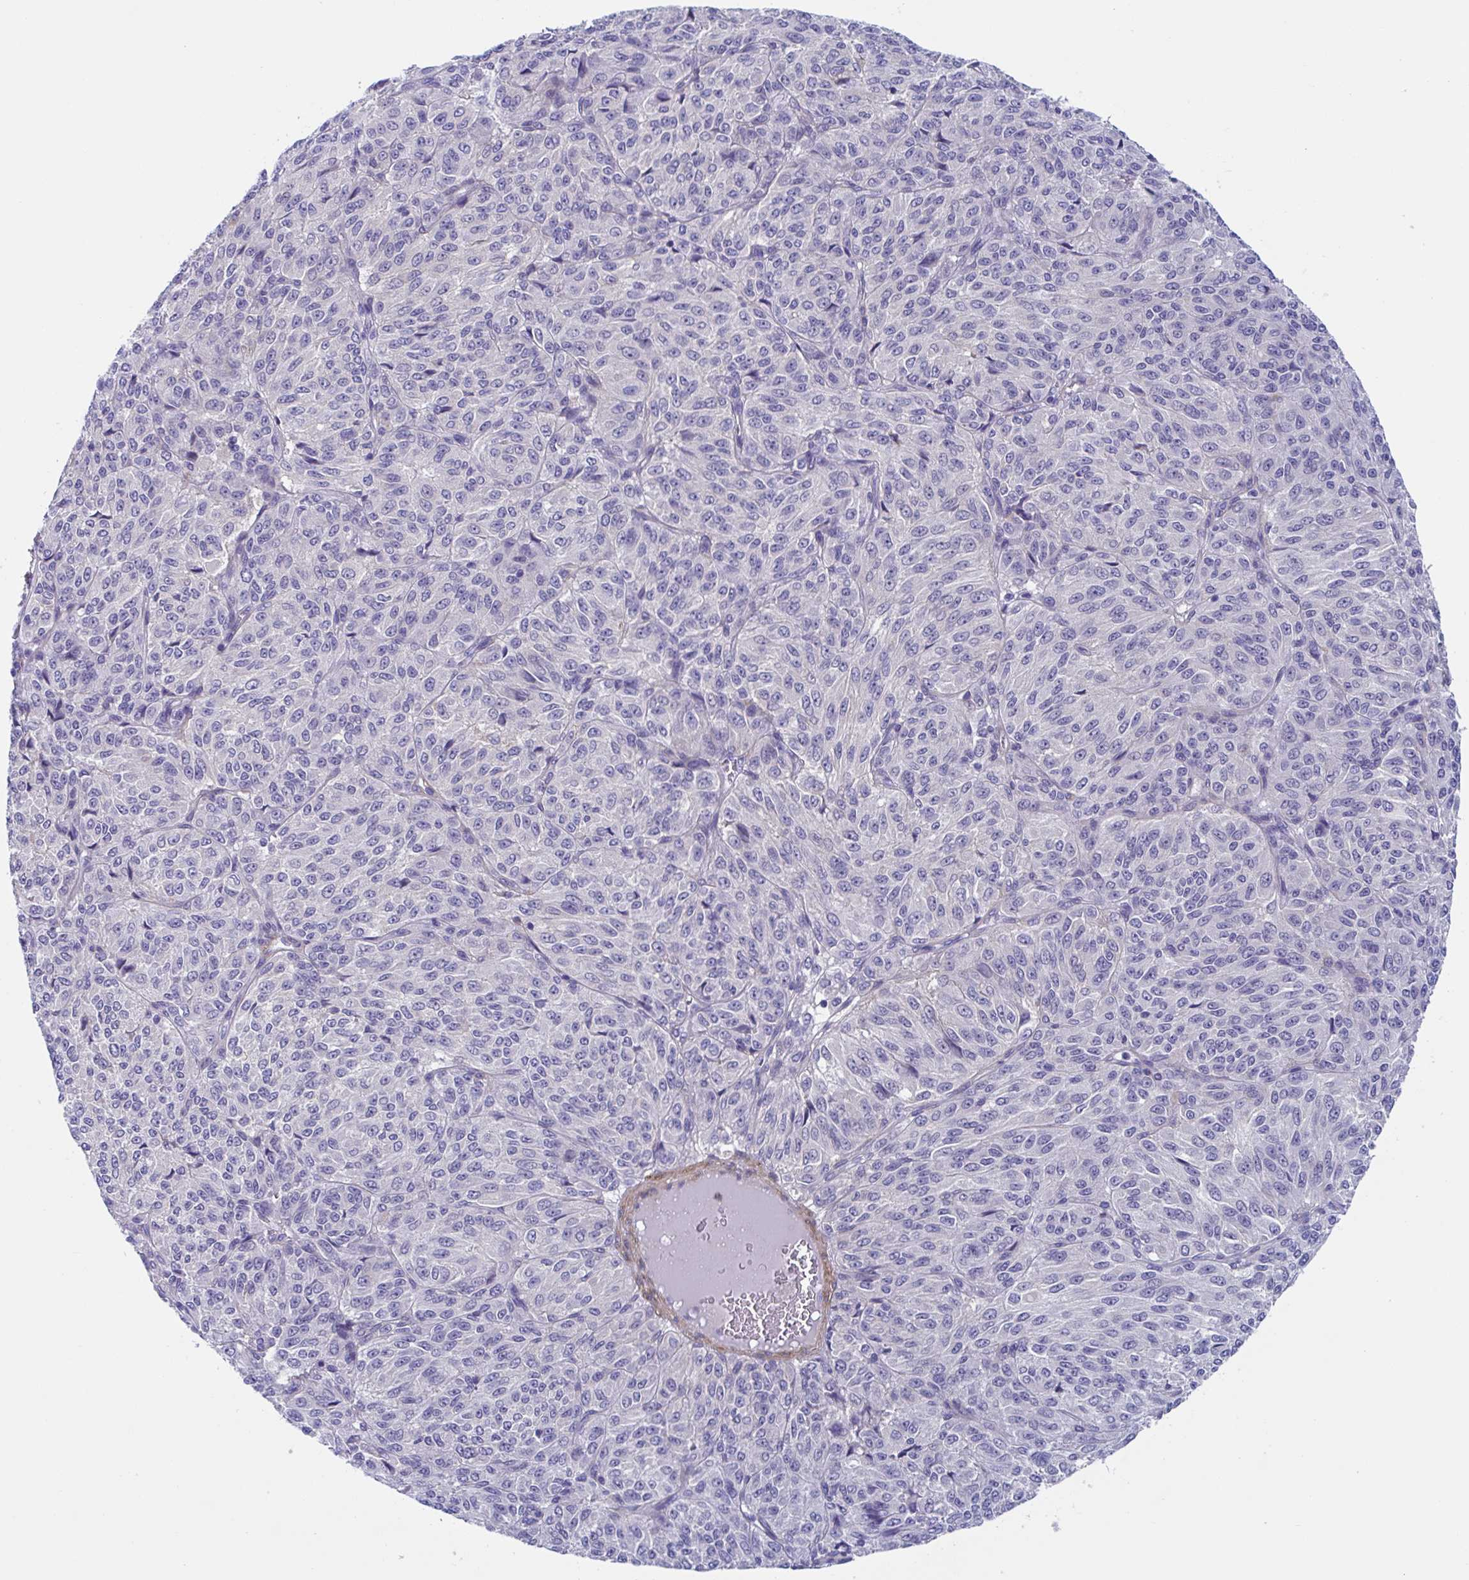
{"staining": {"intensity": "negative", "quantity": "none", "location": "none"}, "tissue": "melanoma", "cell_type": "Tumor cells", "image_type": "cancer", "snomed": [{"axis": "morphology", "description": "Malignant melanoma, Metastatic site"}, {"axis": "topography", "description": "Brain"}], "caption": "Immunohistochemistry of melanoma displays no positivity in tumor cells.", "gene": "LPIN3", "patient": {"sex": "female", "age": 56}}